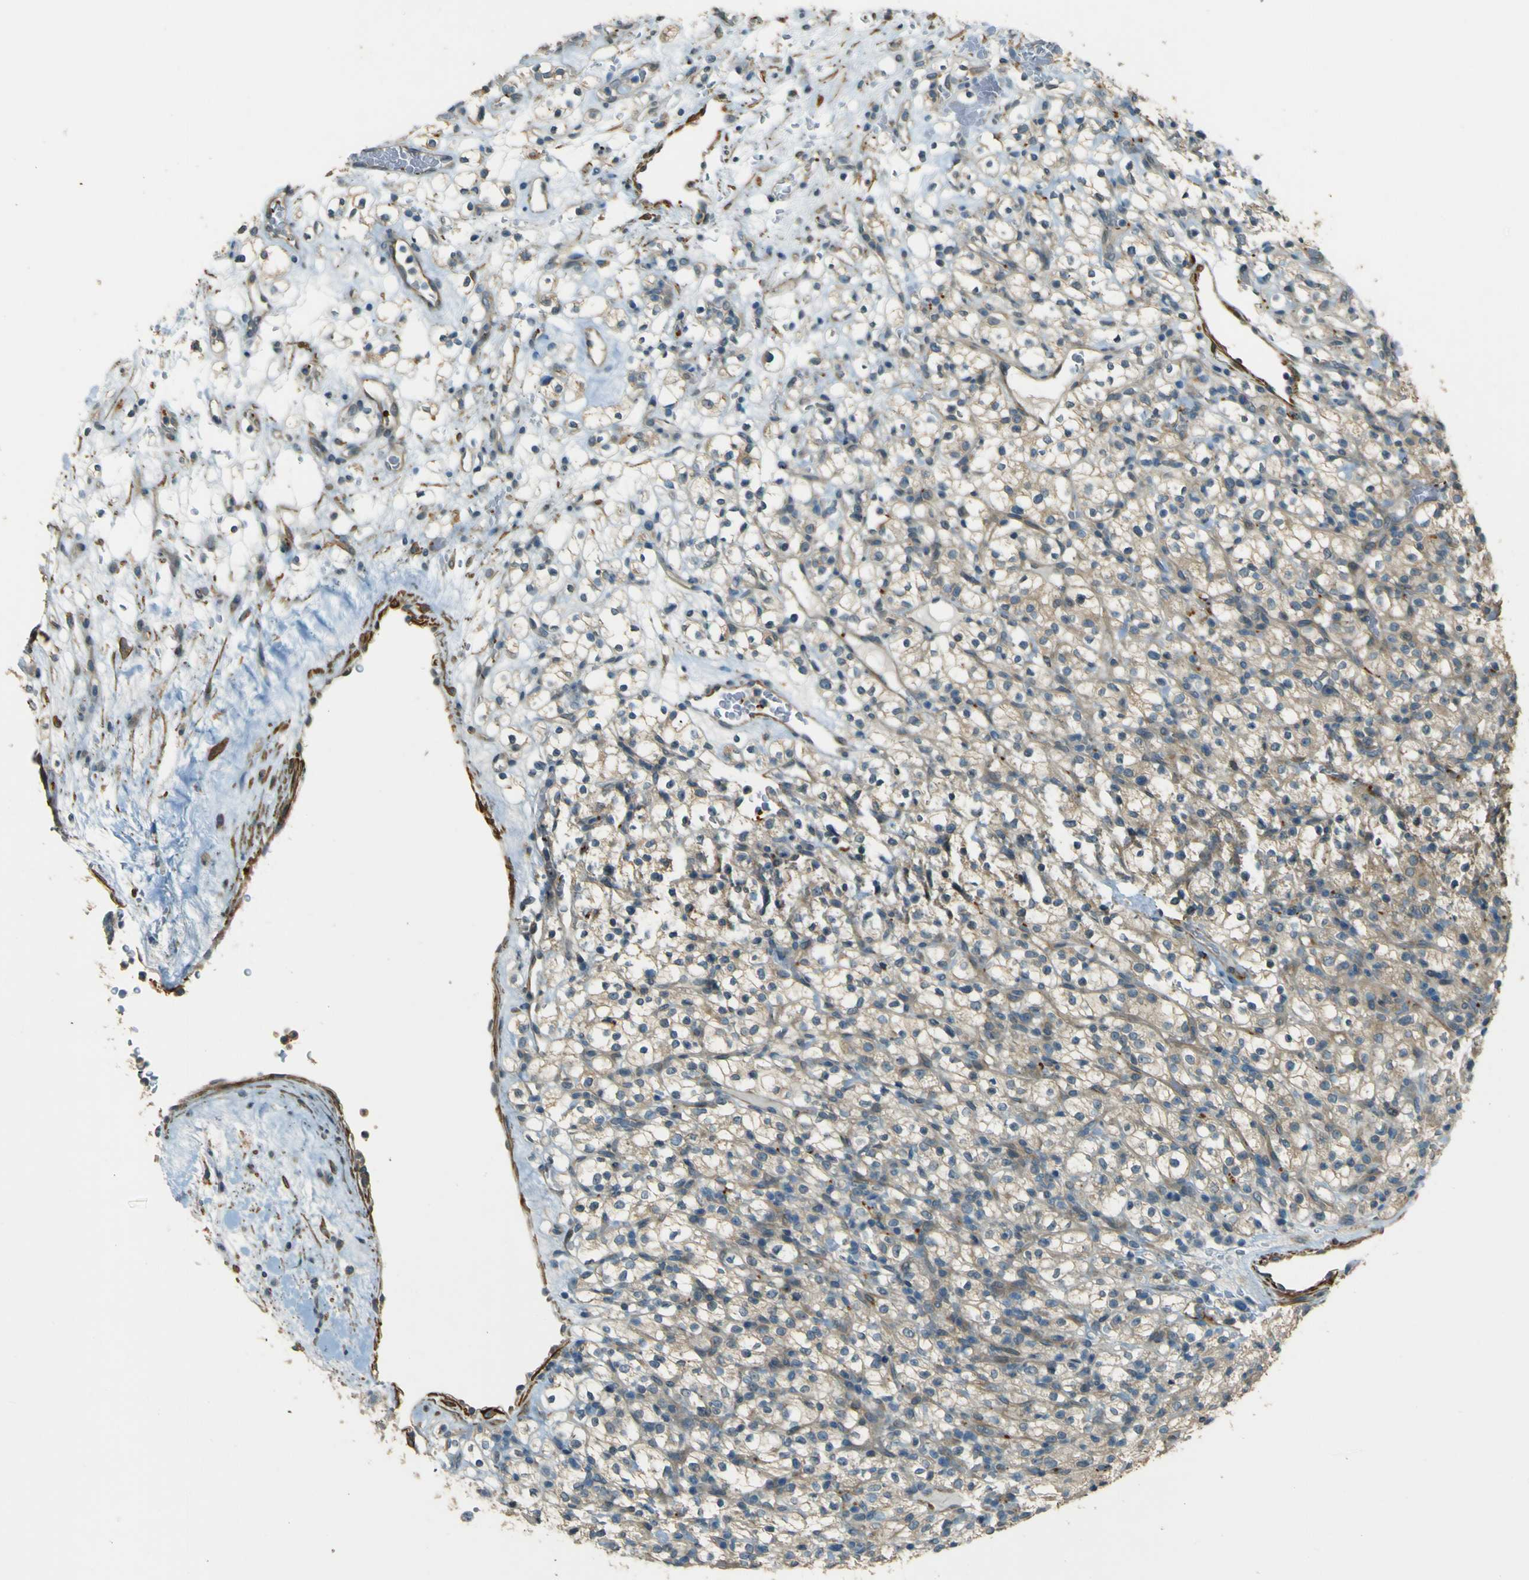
{"staining": {"intensity": "weak", "quantity": "25%-75%", "location": "cytoplasmic/membranous"}, "tissue": "renal cancer", "cell_type": "Tumor cells", "image_type": "cancer", "snomed": [{"axis": "morphology", "description": "Normal tissue, NOS"}, {"axis": "morphology", "description": "Adenocarcinoma, NOS"}, {"axis": "topography", "description": "Kidney"}], "caption": "Renal cancer tissue exhibits weak cytoplasmic/membranous expression in approximately 25%-75% of tumor cells (DAB = brown stain, brightfield microscopy at high magnification).", "gene": "NEXN", "patient": {"sex": "female", "age": 72}}